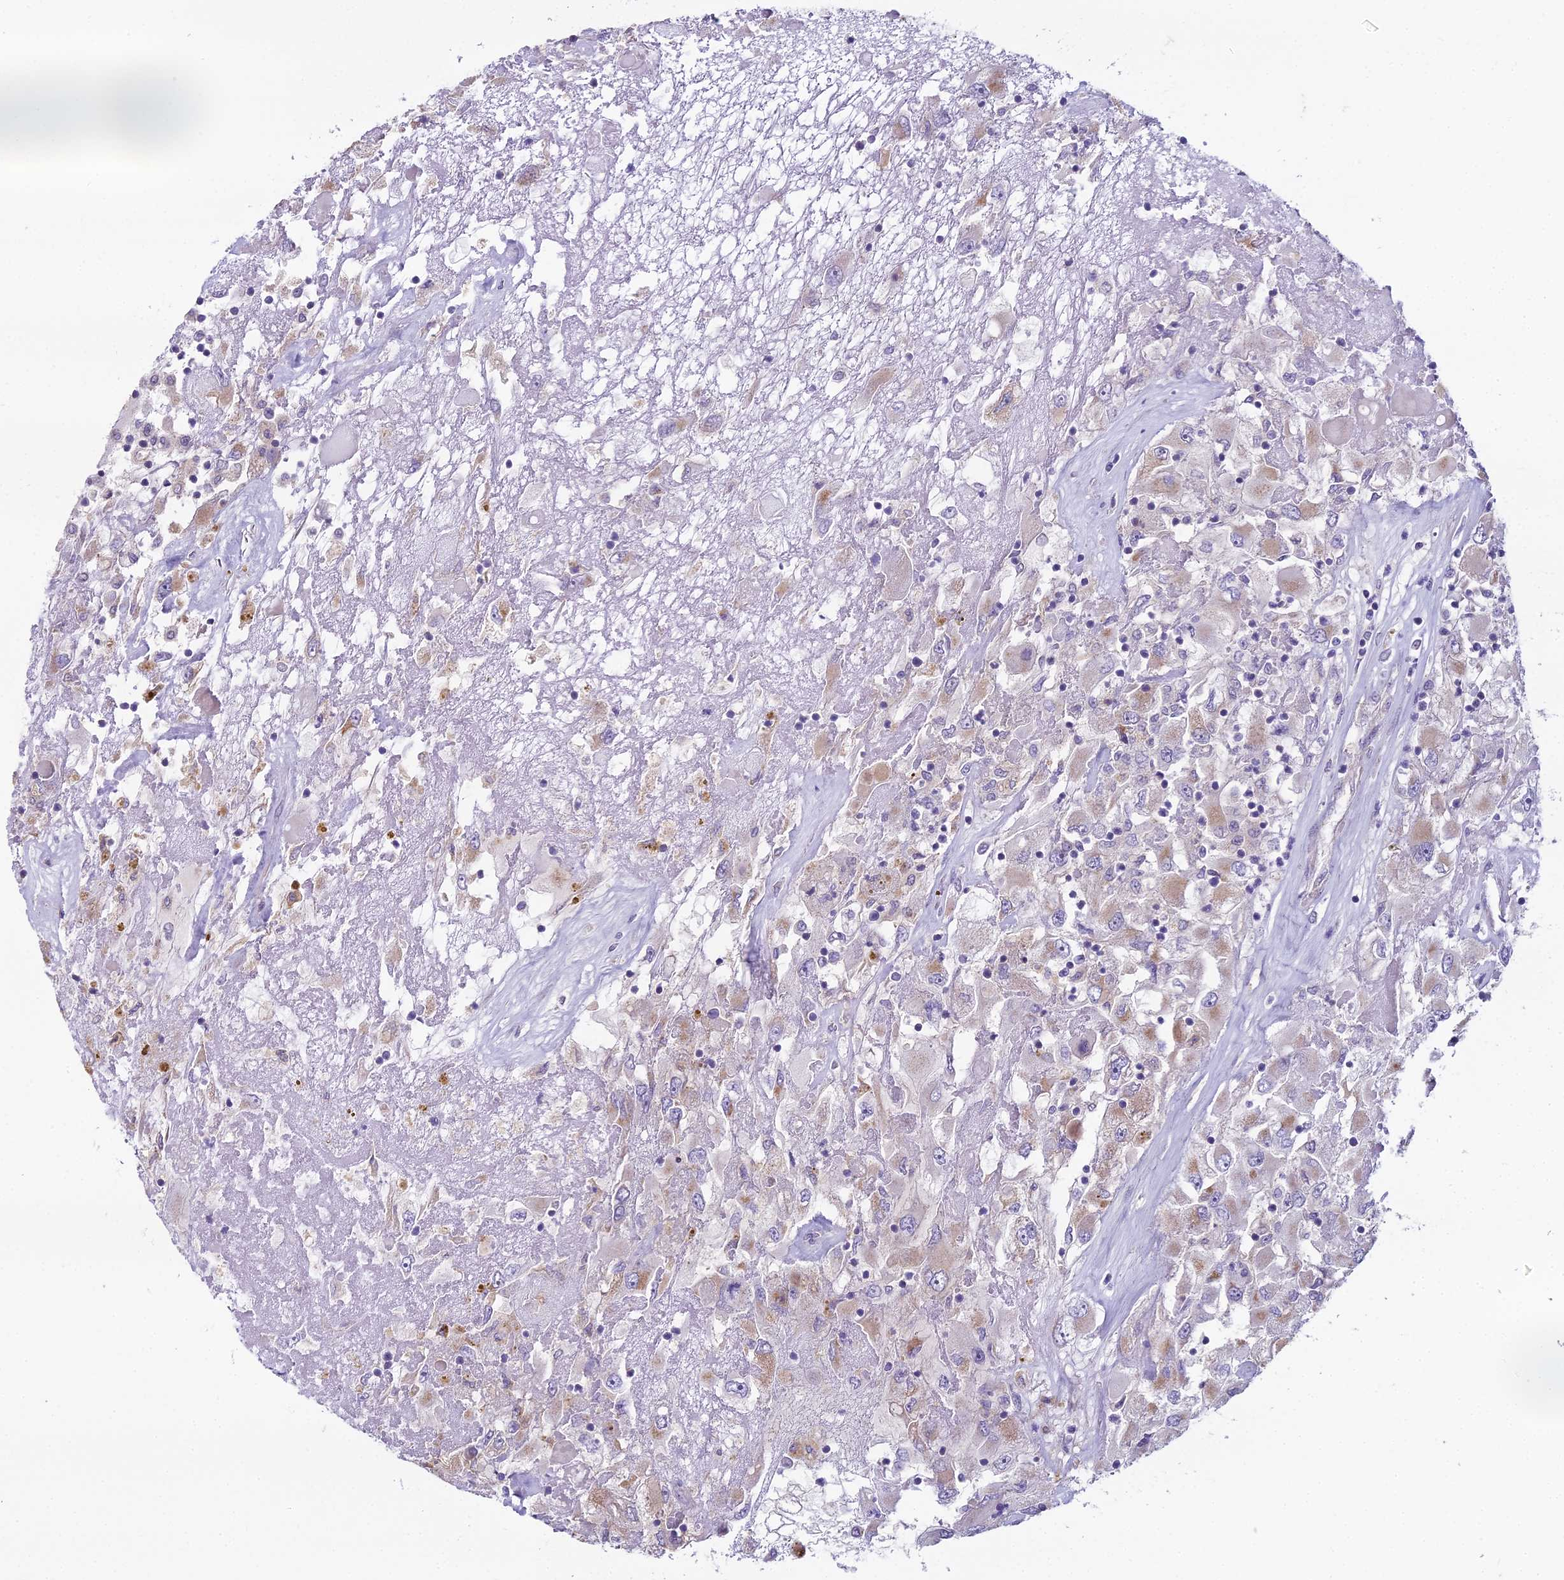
{"staining": {"intensity": "moderate", "quantity": "<25%", "location": "cytoplasmic/membranous"}, "tissue": "renal cancer", "cell_type": "Tumor cells", "image_type": "cancer", "snomed": [{"axis": "morphology", "description": "Adenocarcinoma, NOS"}, {"axis": "topography", "description": "Kidney"}], "caption": "Immunohistochemical staining of human adenocarcinoma (renal) shows low levels of moderate cytoplasmic/membranous protein staining in approximately <25% of tumor cells.", "gene": "DUS2", "patient": {"sex": "female", "age": 52}}